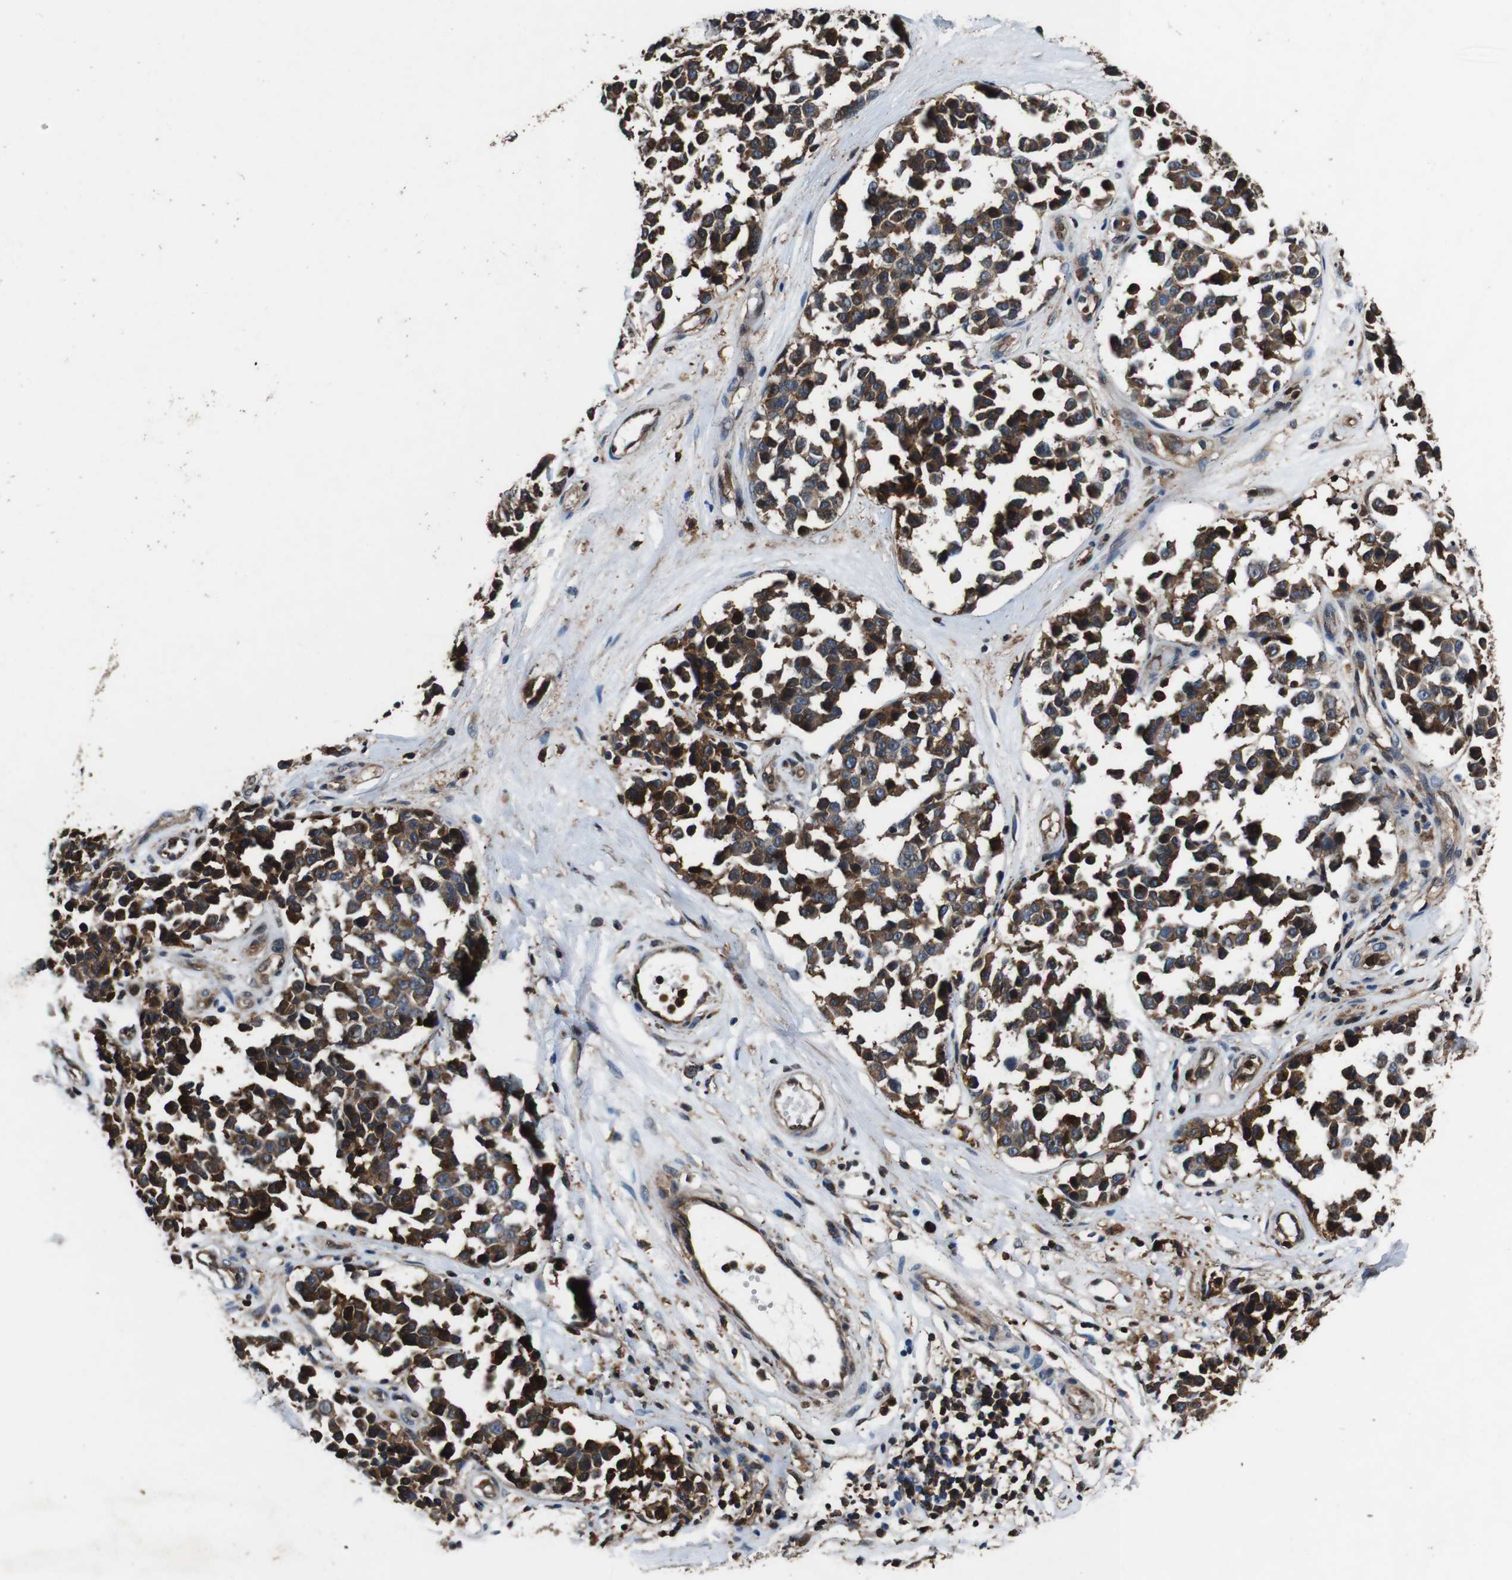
{"staining": {"intensity": "strong", "quantity": ">75%", "location": "cytoplasmic/membranous"}, "tissue": "melanoma", "cell_type": "Tumor cells", "image_type": "cancer", "snomed": [{"axis": "morphology", "description": "Malignant melanoma, NOS"}, {"axis": "topography", "description": "Skin"}], "caption": "Strong cytoplasmic/membranous protein positivity is present in about >75% of tumor cells in malignant melanoma.", "gene": "ANXA1", "patient": {"sex": "female", "age": 64}}